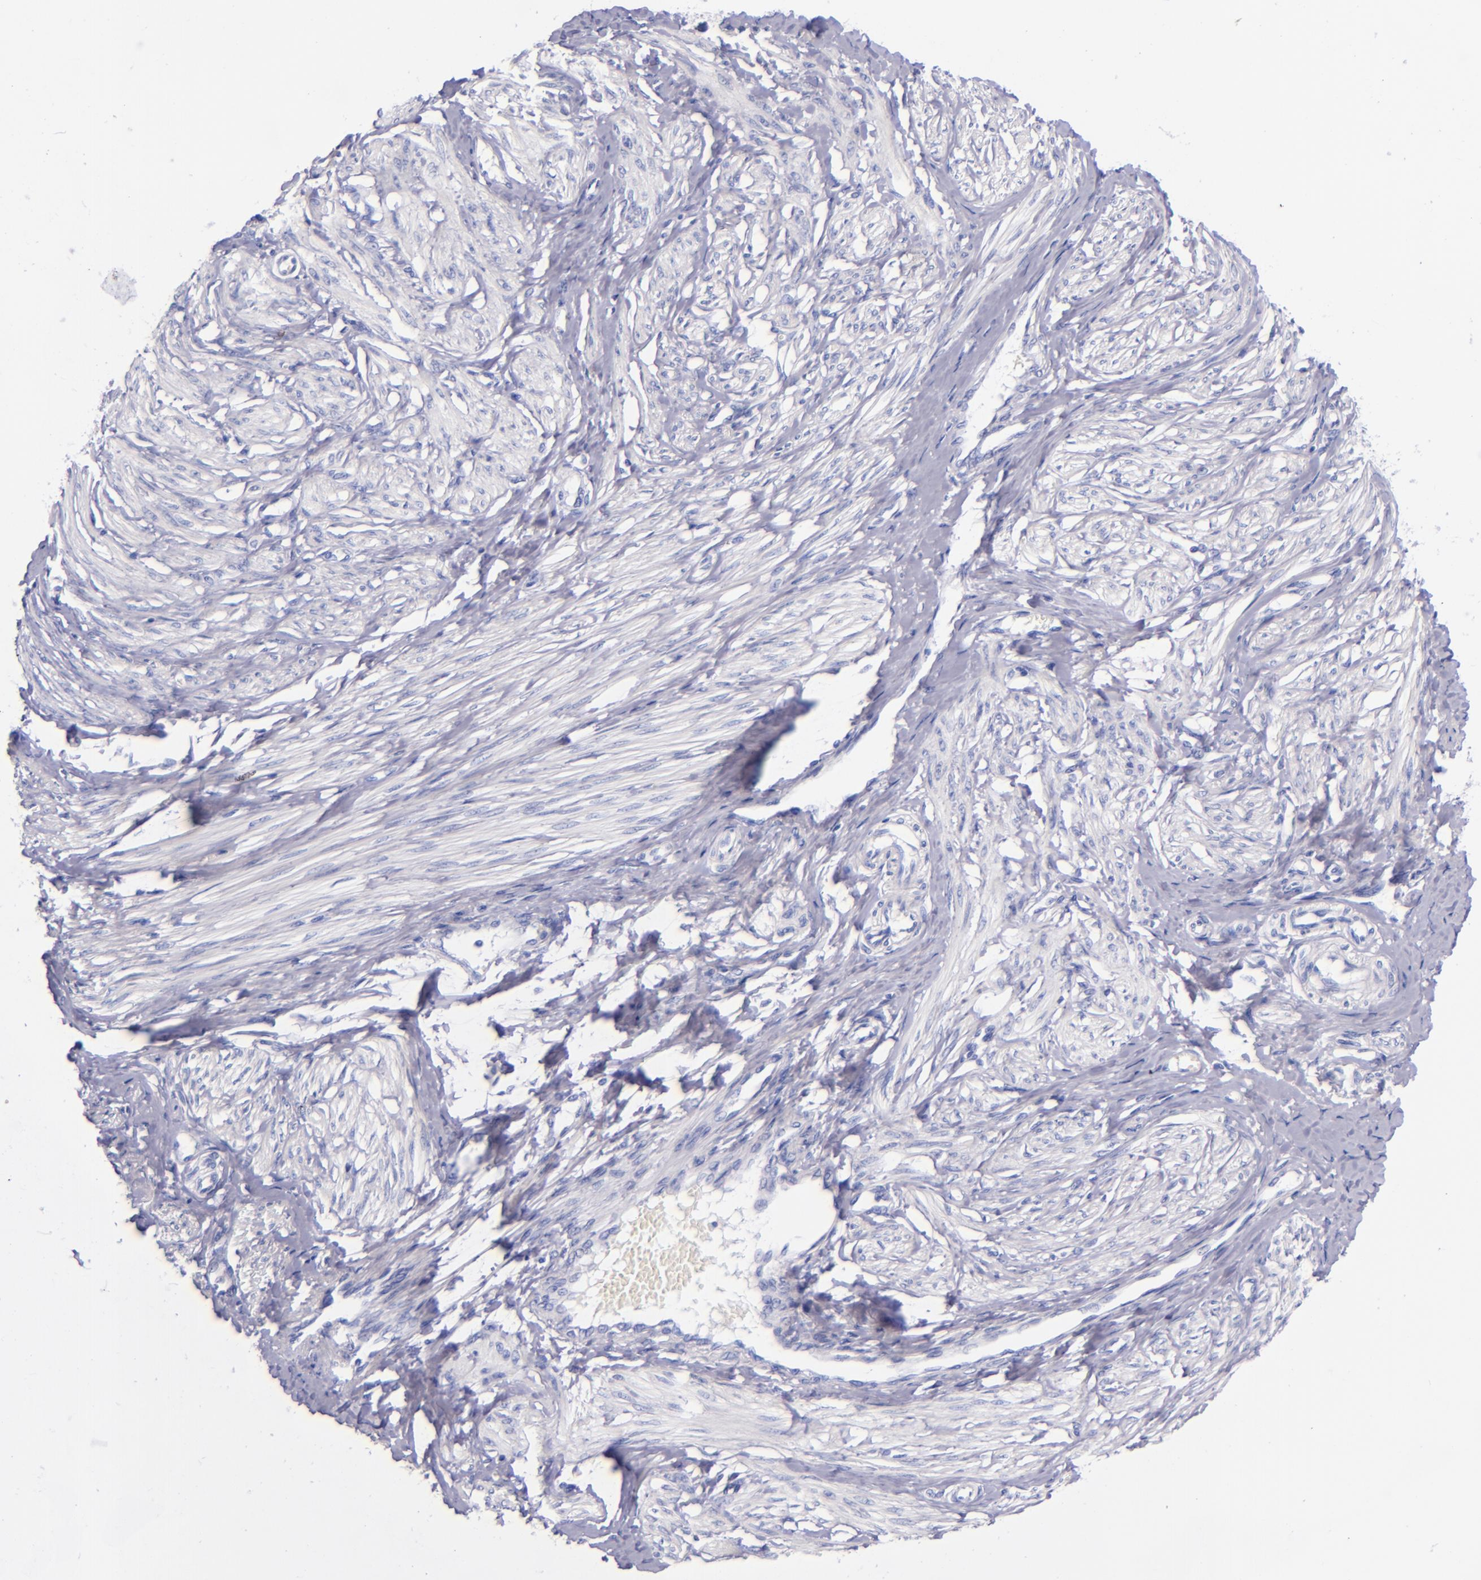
{"staining": {"intensity": "negative", "quantity": "none", "location": "none"}, "tissue": "smooth muscle", "cell_type": "Smooth muscle cells", "image_type": "normal", "snomed": [{"axis": "morphology", "description": "Normal tissue, NOS"}, {"axis": "topography", "description": "Smooth muscle"}, {"axis": "topography", "description": "Uterus"}], "caption": "The histopathology image exhibits no significant positivity in smooth muscle cells of smooth muscle.", "gene": "LAG3", "patient": {"sex": "female", "age": 39}}